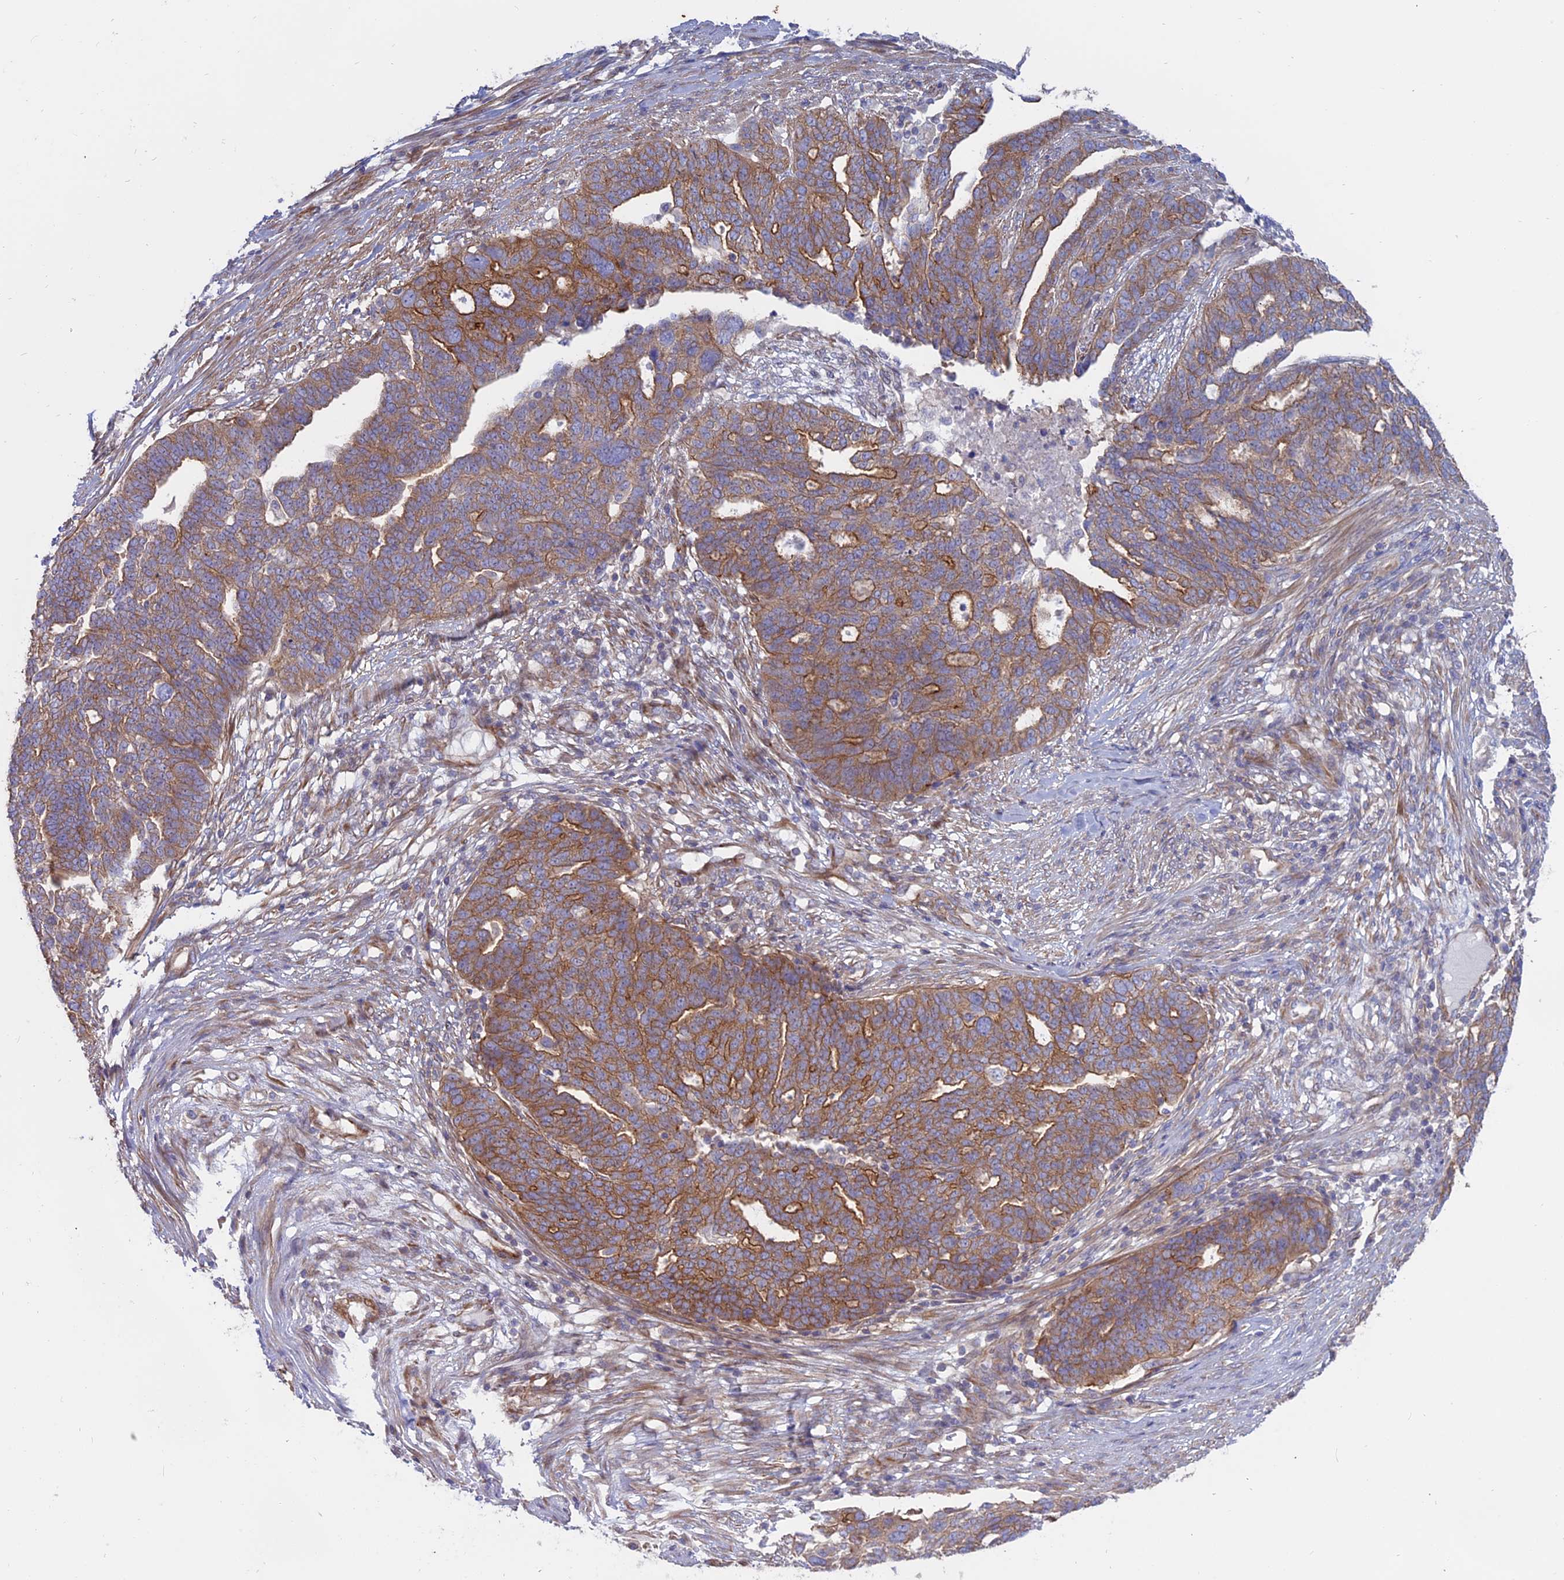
{"staining": {"intensity": "moderate", "quantity": ">75%", "location": "cytoplasmic/membranous"}, "tissue": "ovarian cancer", "cell_type": "Tumor cells", "image_type": "cancer", "snomed": [{"axis": "morphology", "description": "Cystadenocarcinoma, serous, NOS"}, {"axis": "topography", "description": "Ovary"}], "caption": "Ovarian cancer stained with IHC exhibits moderate cytoplasmic/membranous staining in about >75% of tumor cells.", "gene": "MYO5B", "patient": {"sex": "female", "age": 59}}